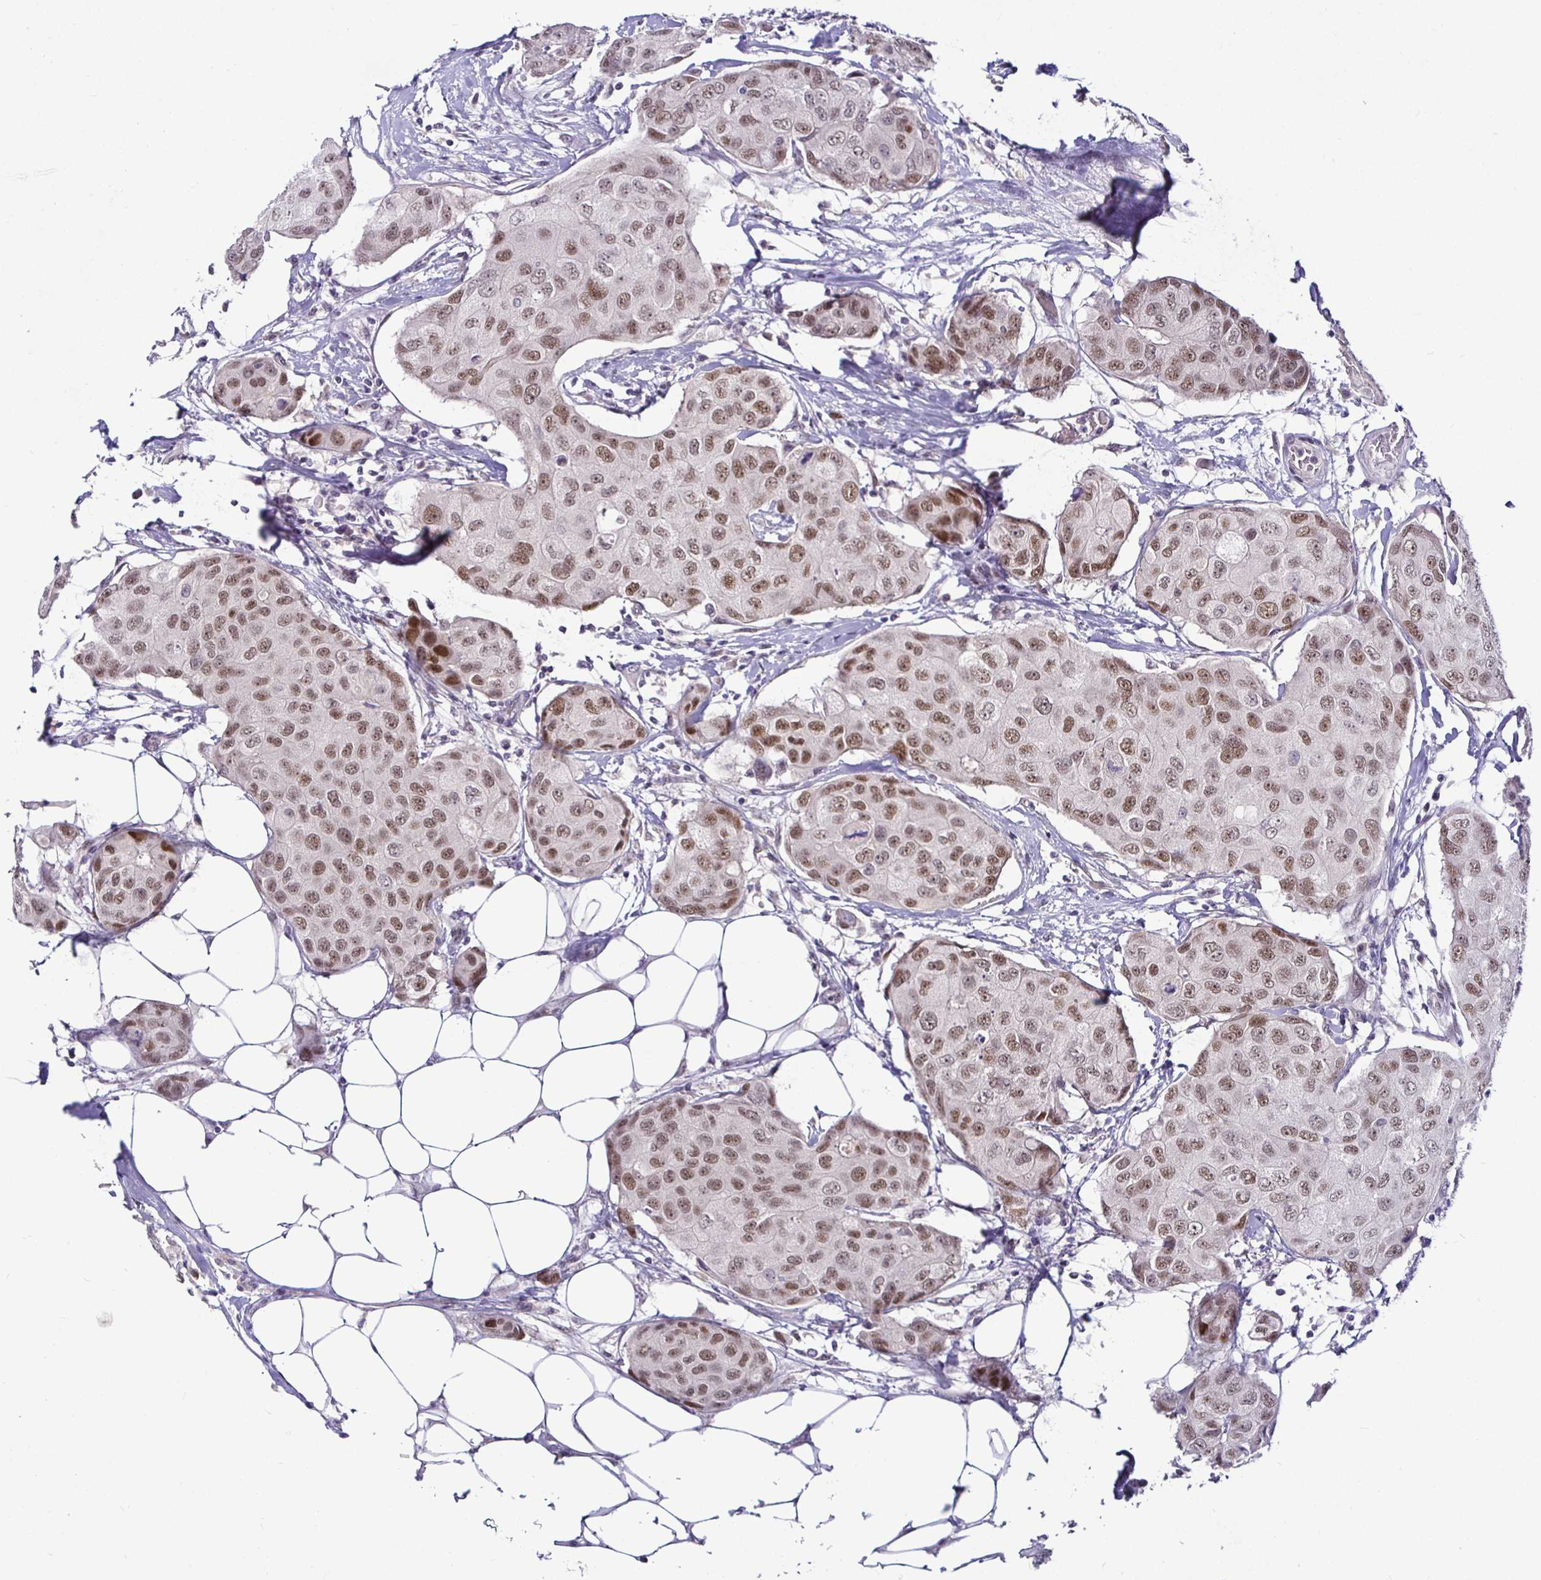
{"staining": {"intensity": "moderate", "quantity": ">75%", "location": "nuclear"}, "tissue": "breast cancer", "cell_type": "Tumor cells", "image_type": "cancer", "snomed": [{"axis": "morphology", "description": "Duct carcinoma"}, {"axis": "topography", "description": "Breast"}, {"axis": "topography", "description": "Lymph node"}], "caption": "Moderate nuclear expression is appreciated in about >75% of tumor cells in breast cancer (infiltrating ductal carcinoma).", "gene": "NUP188", "patient": {"sex": "female", "age": 80}}